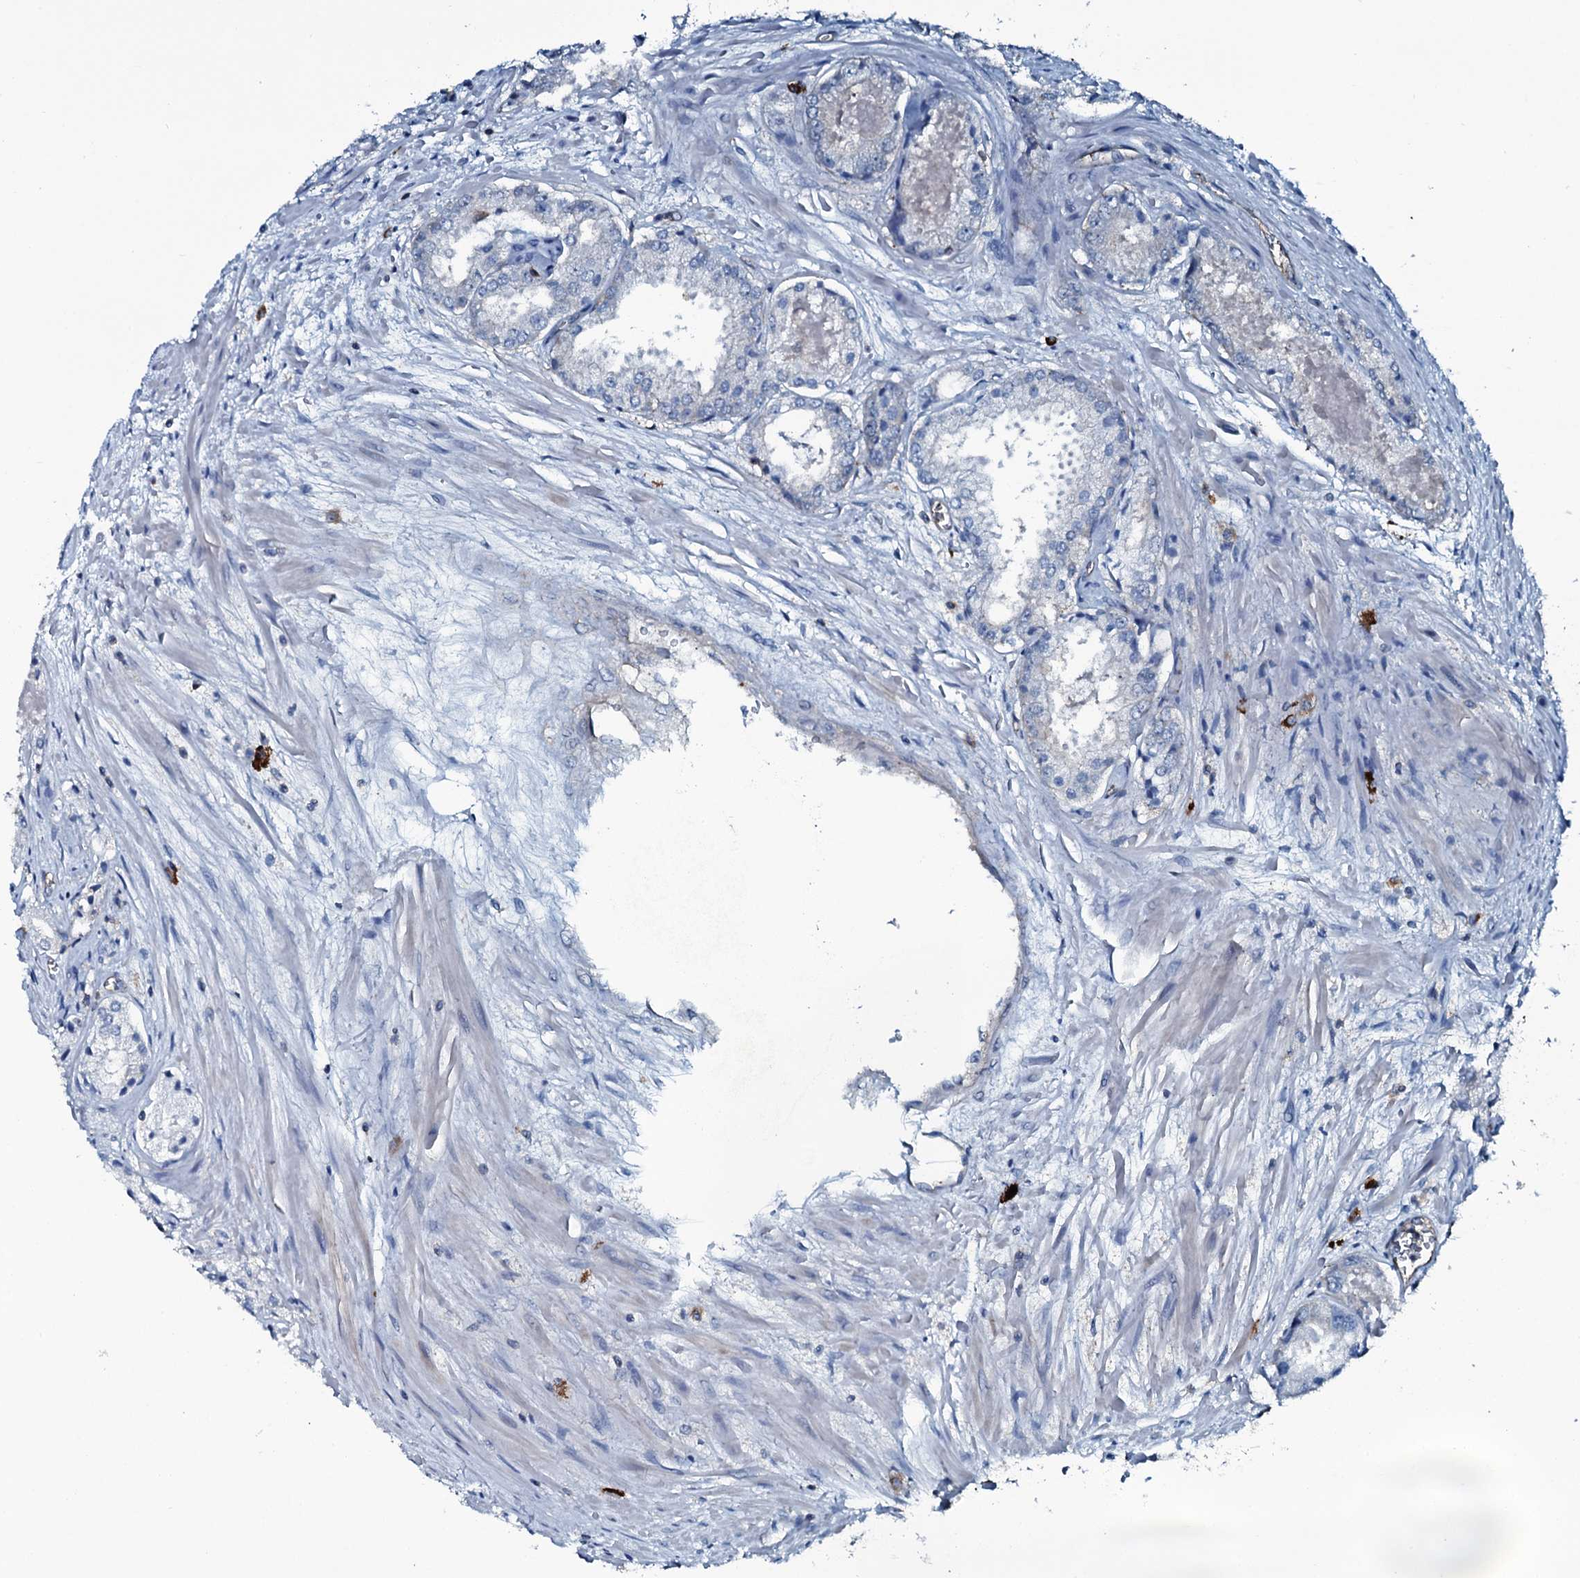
{"staining": {"intensity": "negative", "quantity": "none", "location": "none"}, "tissue": "prostate cancer", "cell_type": "Tumor cells", "image_type": "cancer", "snomed": [{"axis": "morphology", "description": "Adenocarcinoma, Low grade"}, {"axis": "topography", "description": "Prostate"}], "caption": "DAB (3,3'-diaminobenzidine) immunohistochemical staining of human low-grade adenocarcinoma (prostate) reveals no significant expression in tumor cells.", "gene": "SLC25A38", "patient": {"sex": "male", "age": 68}}